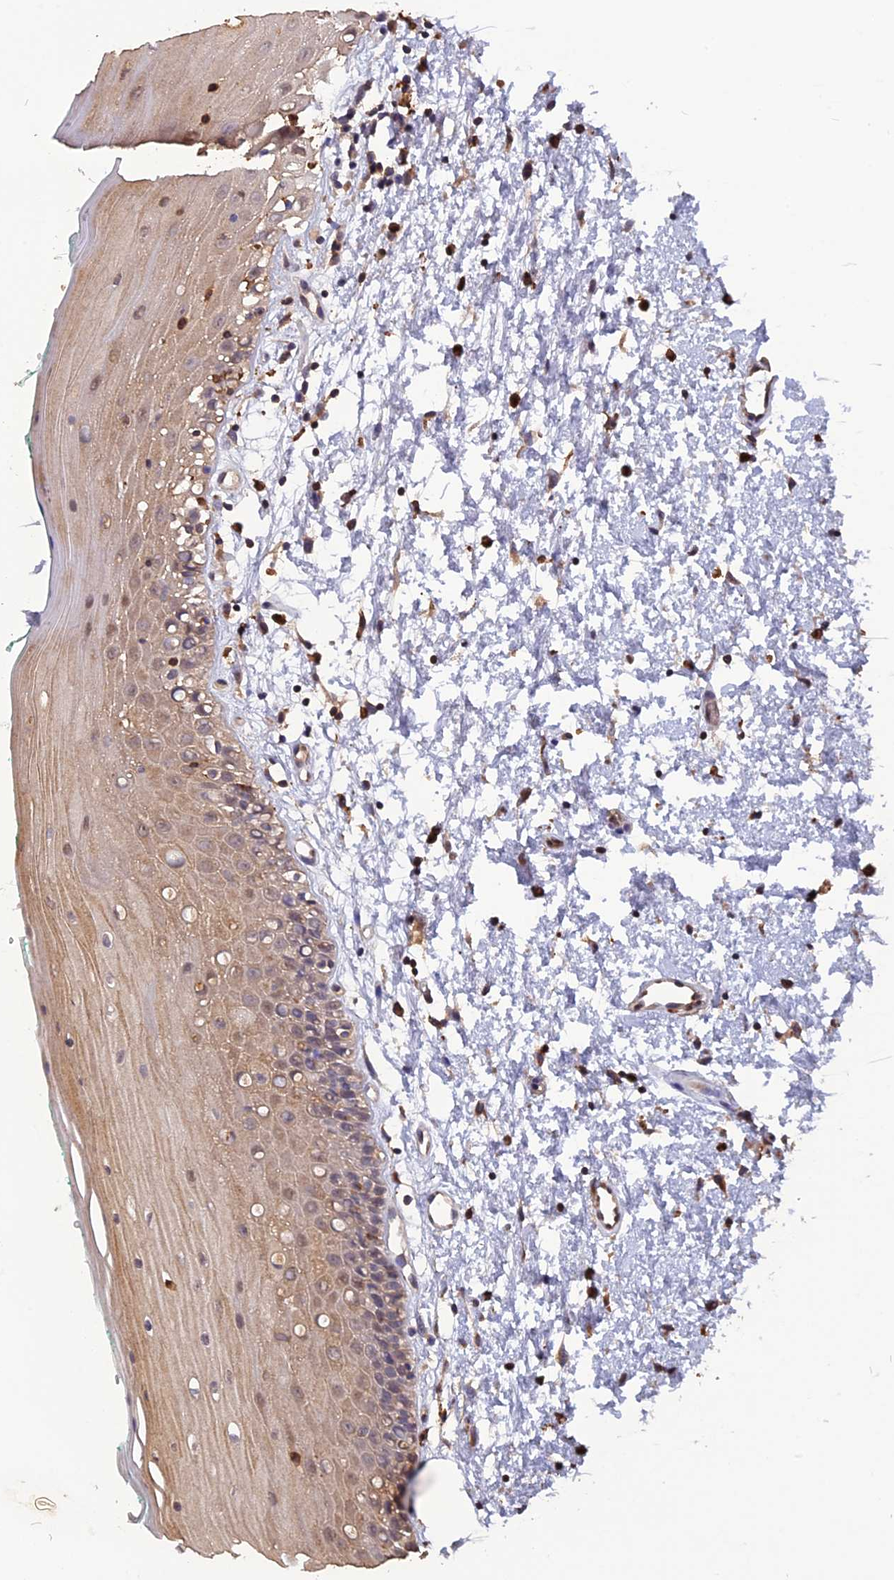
{"staining": {"intensity": "weak", "quantity": ">75%", "location": "cytoplasmic/membranous"}, "tissue": "oral mucosa", "cell_type": "Squamous epithelial cells", "image_type": "normal", "snomed": [{"axis": "morphology", "description": "Normal tissue, NOS"}, {"axis": "topography", "description": "Oral tissue"}], "caption": "Brown immunohistochemical staining in unremarkable oral mucosa exhibits weak cytoplasmic/membranous expression in about >75% of squamous epithelial cells.", "gene": "CARMIL2", "patient": {"sex": "female", "age": 70}}